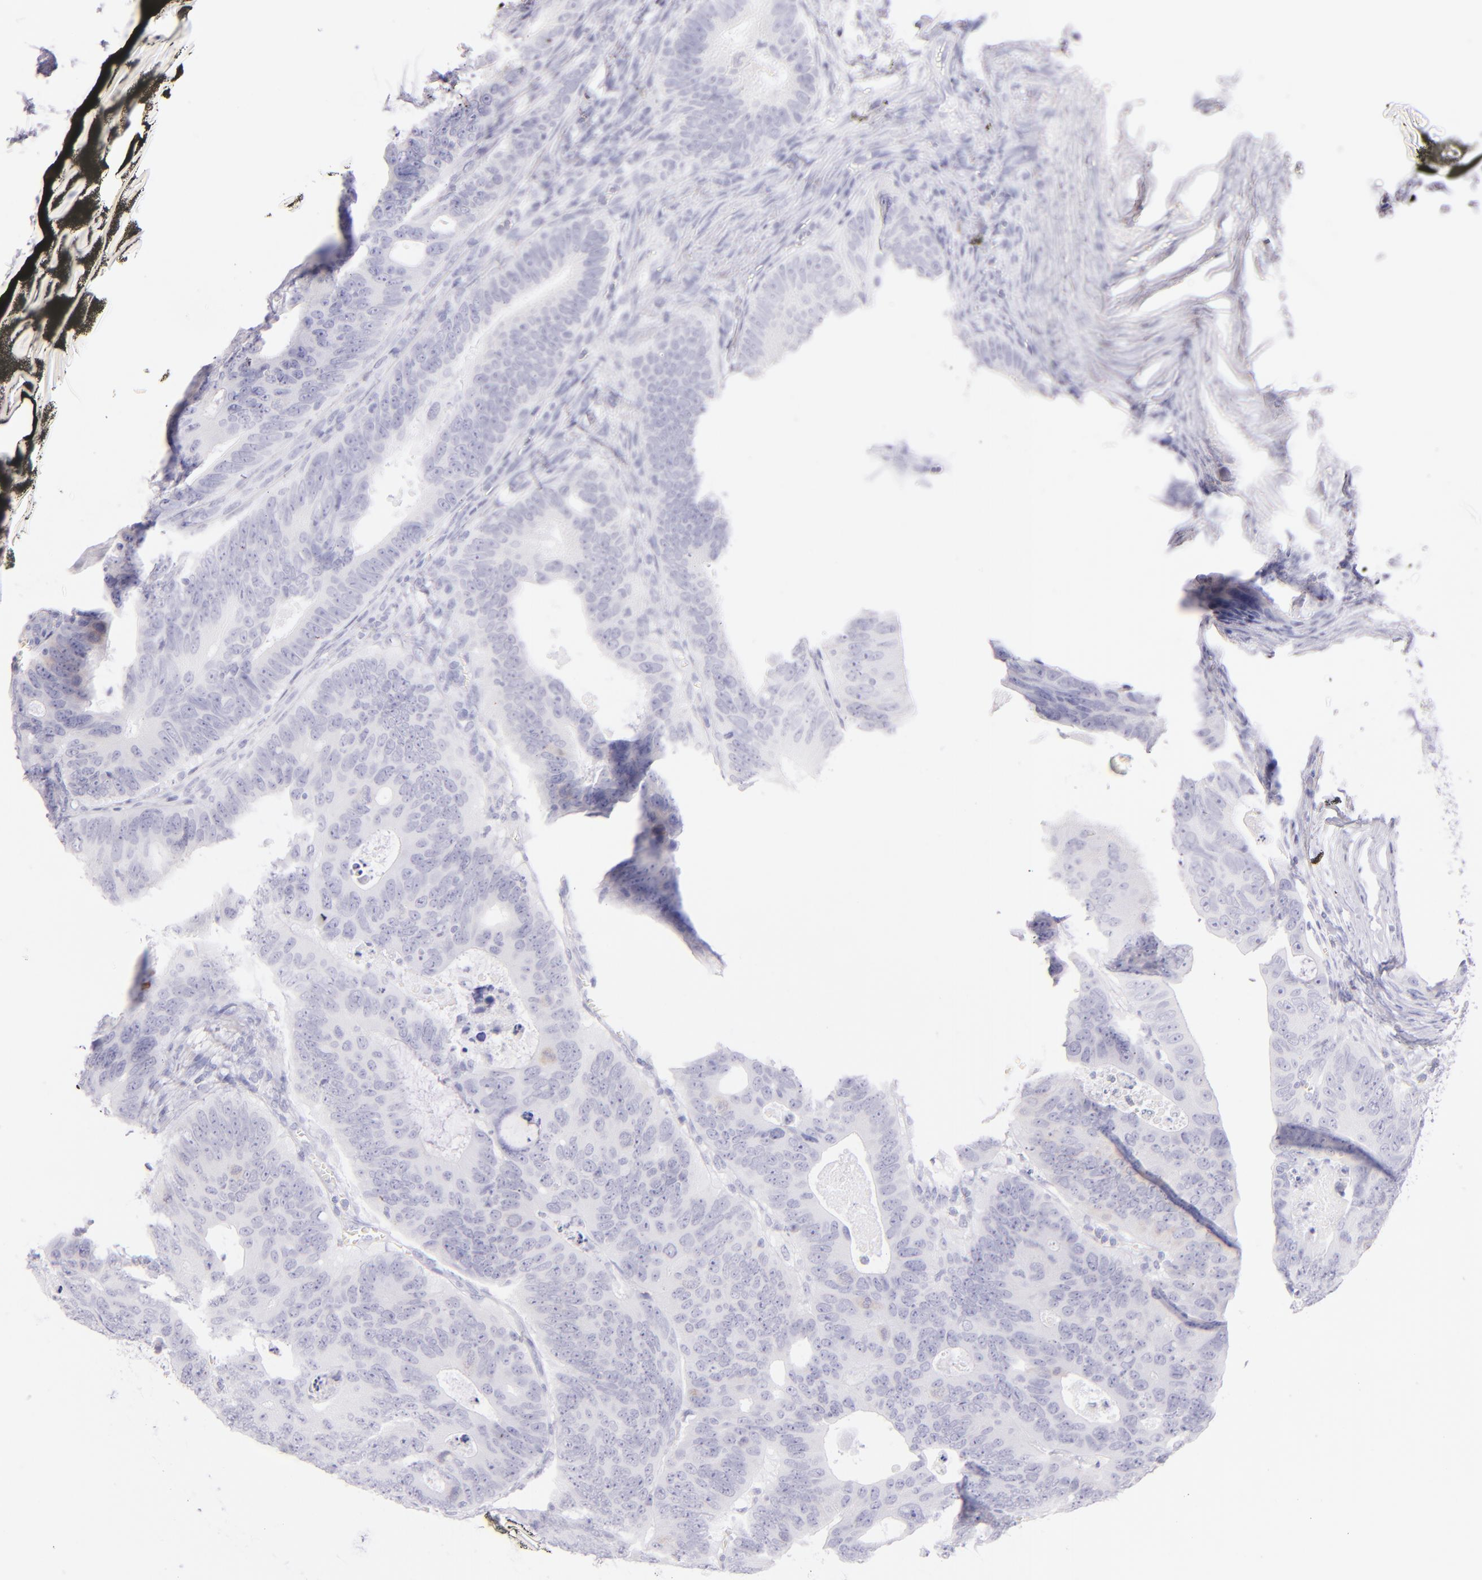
{"staining": {"intensity": "negative", "quantity": "none", "location": "none"}, "tissue": "colorectal cancer", "cell_type": "Tumor cells", "image_type": "cancer", "snomed": [{"axis": "morphology", "description": "Adenocarcinoma, NOS"}, {"axis": "topography", "description": "Colon"}], "caption": "The image shows no significant positivity in tumor cells of adenocarcinoma (colorectal).", "gene": "SDC1", "patient": {"sex": "female", "age": 55}}